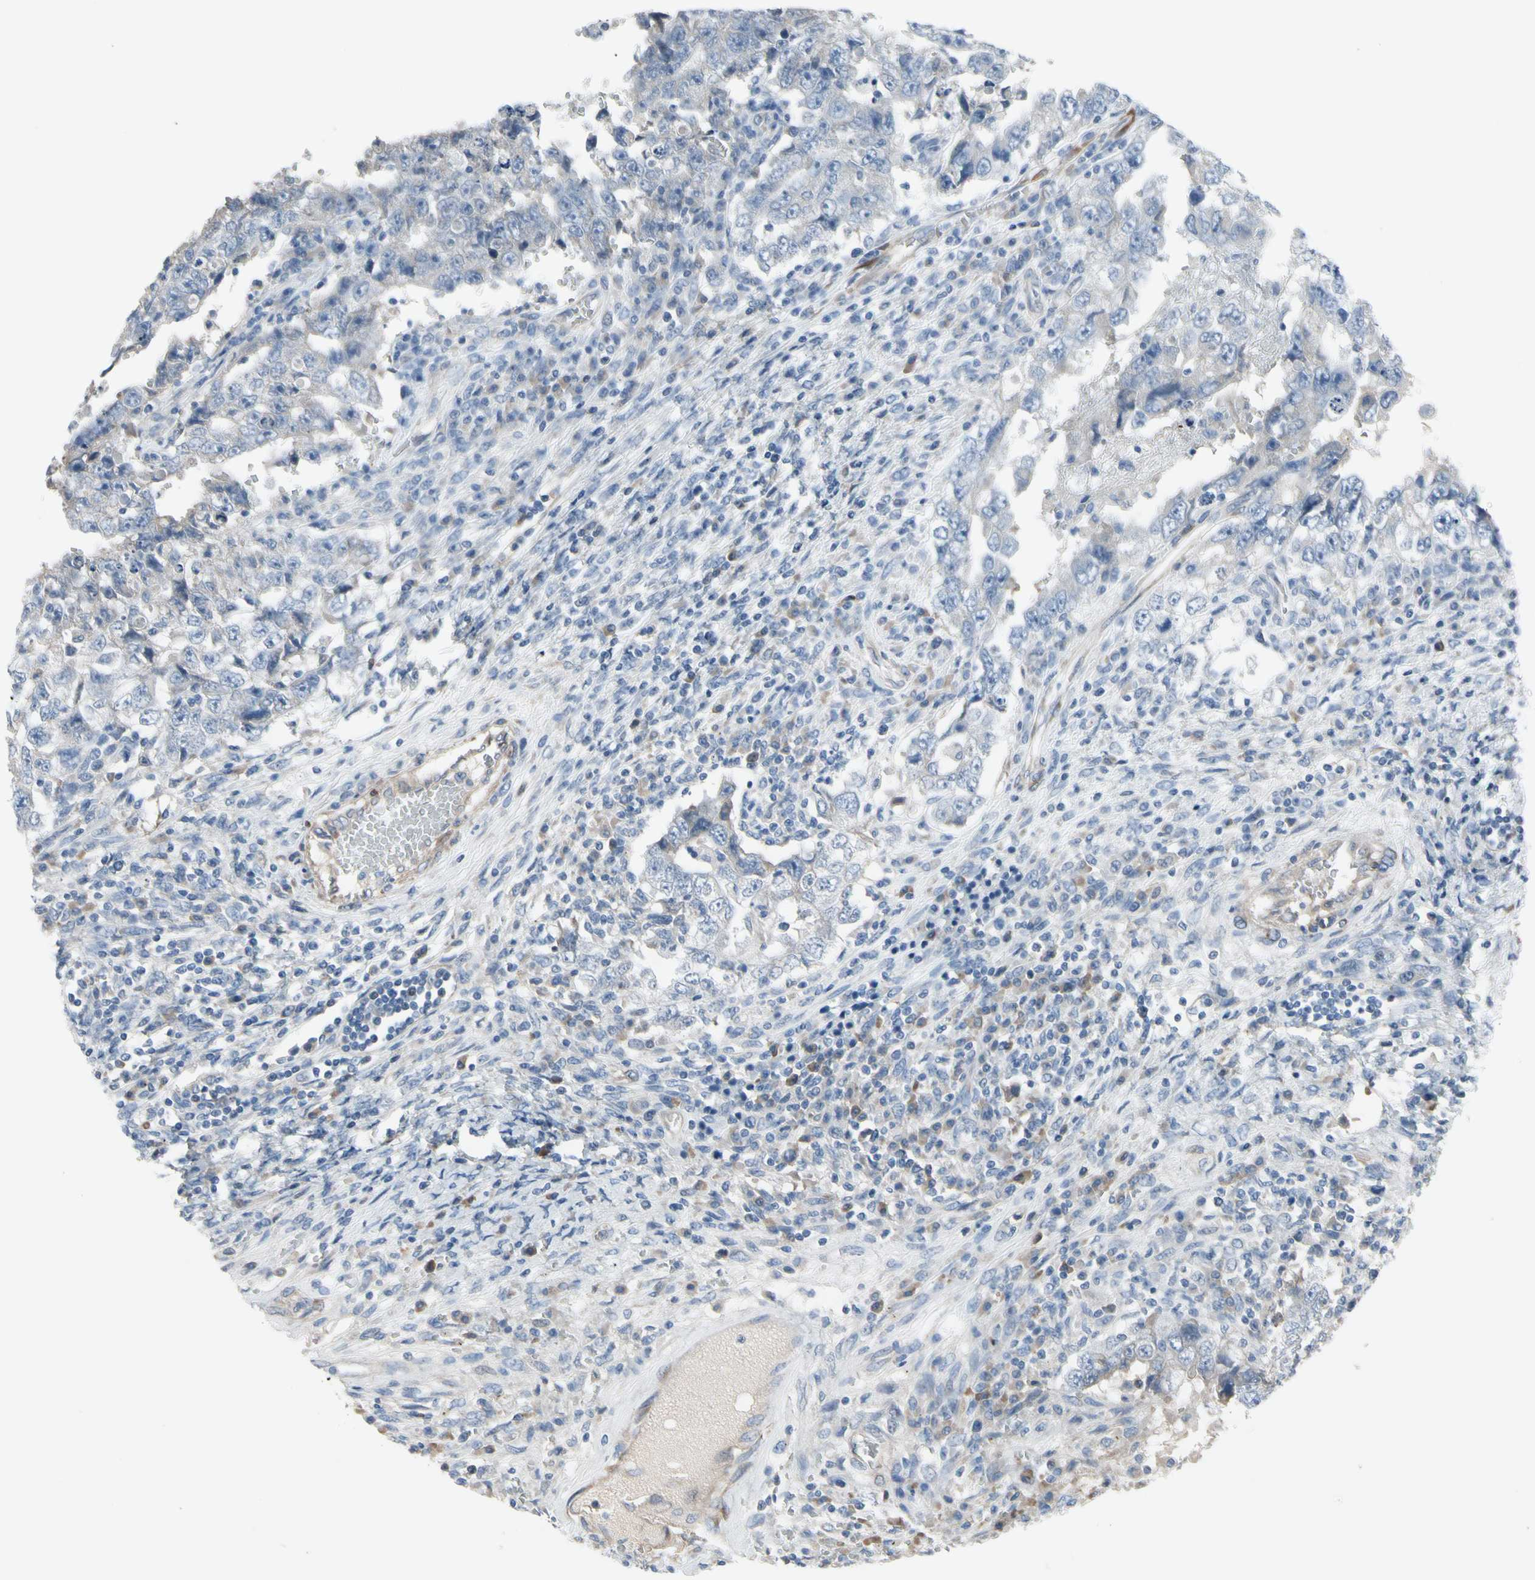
{"staining": {"intensity": "negative", "quantity": "none", "location": "none"}, "tissue": "testis cancer", "cell_type": "Tumor cells", "image_type": "cancer", "snomed": [{"axis": "morphology", "description": "Carcinoma, Embryonal, NOS"}, {"axis": "topography", "description": "Testis"}], "caption": "Embryonal carcinoma (testis) was stained to show a protein in brown. There is no significant positivity in tumor cells. (DAB (3,3'-diaminobenzidine) IHC with hematoxylin counter stain).", "gene": "MAP2", "patient": {"sex": "male", "age": 26}}